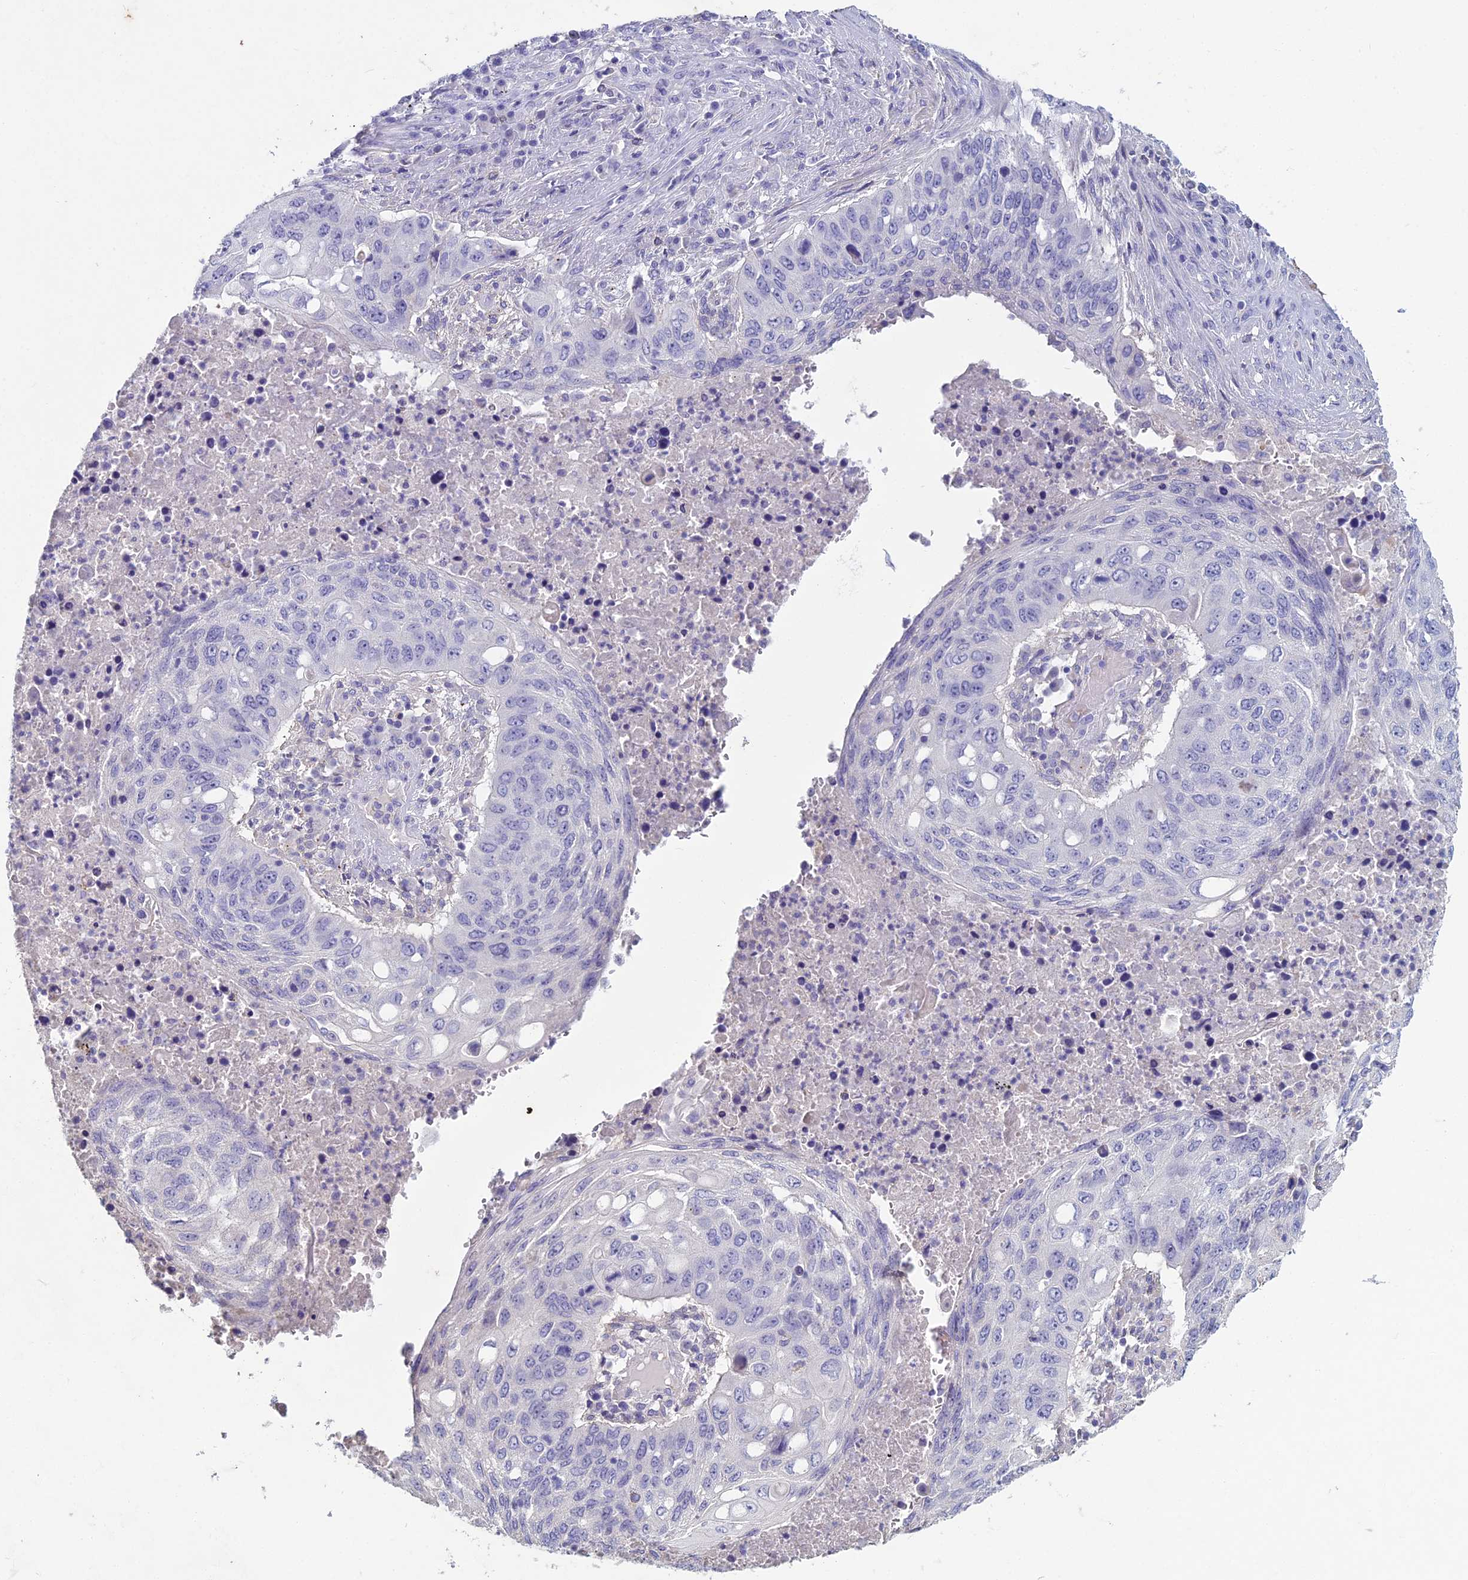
{"staining": {"intensity": "negative", "quantity": "none", "location": "none"}, "tissue": "lung cancer", "cell_type": "Tumor cells", "image_type": "cancer", "snomed": [{"axis": "morphology", "description": "Squamous cell carcinoma, NOS"}, {"axis": "topography", "description": "Lung"}], "caption": "High magnification brightfield microscopy of lung squamous cell carcinoma stained with DAB (brown) and counterstained with hematoxylin (blue): tumor cells show no significant expression.", "gene": "NCAM1", "patient": {"sex": "female", "age": 63}}